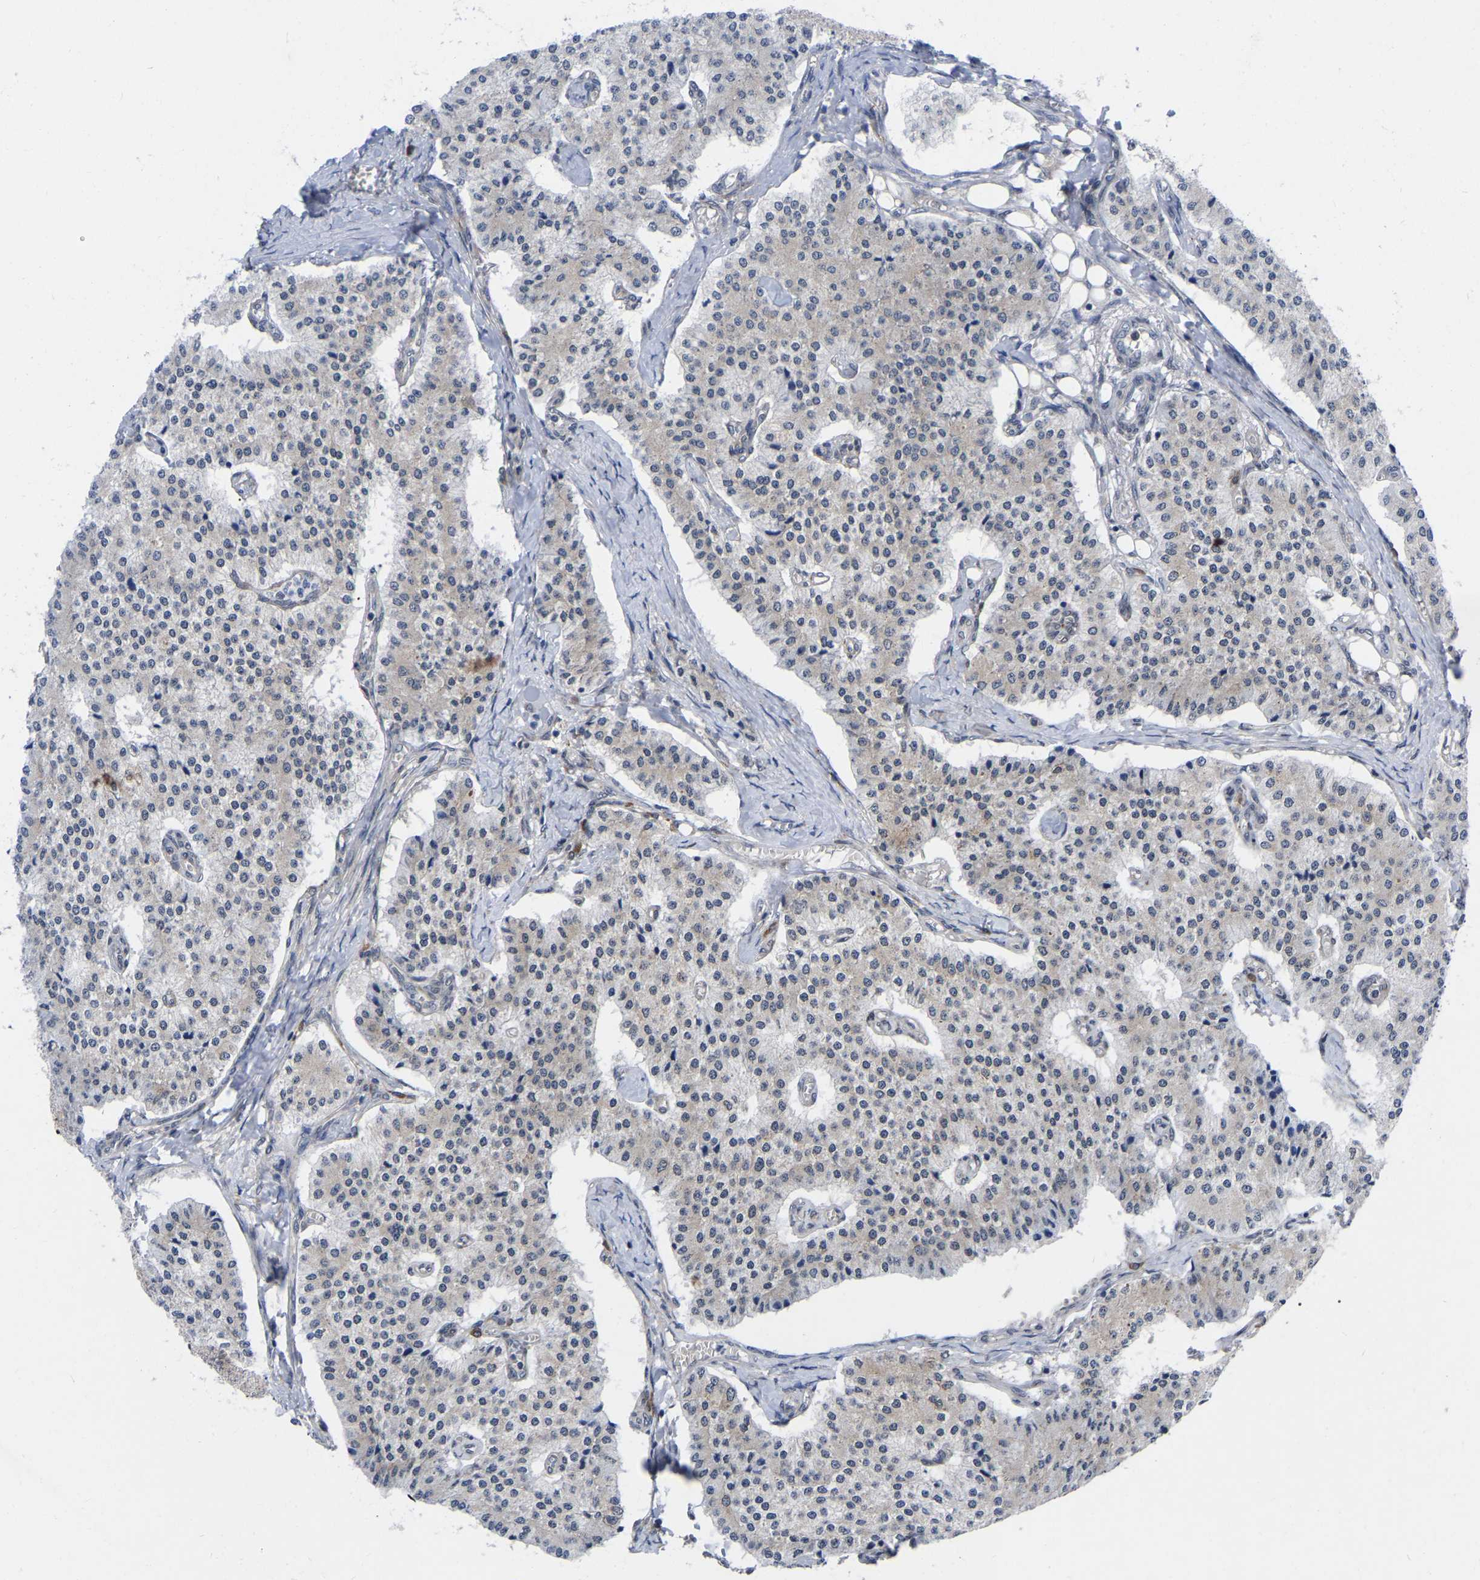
{"staining": {"intensity": "negative", "quantity": "none", "location": "none"}, "tissue": "carcinoid", "cell_type": "Tumor cells", "image_type": "cancer", "snomed": [{"axis": "morphology", "description": "Carcinoid, malignant, NOS"}, {"axis": "topography", "description": "Colon"}], "caption": "An IHC image of carcinoid (malignant) is shown. There is no staining in tumor cells of carcinoid (malignant). The staining was performed using DAB to visualize the protein expression in brown, while the nuclei were stained in blue with hematoxylin (Magnification: 20x).", "gene": "UBE4B", "patient": {"sex": "female", "age": 52}}